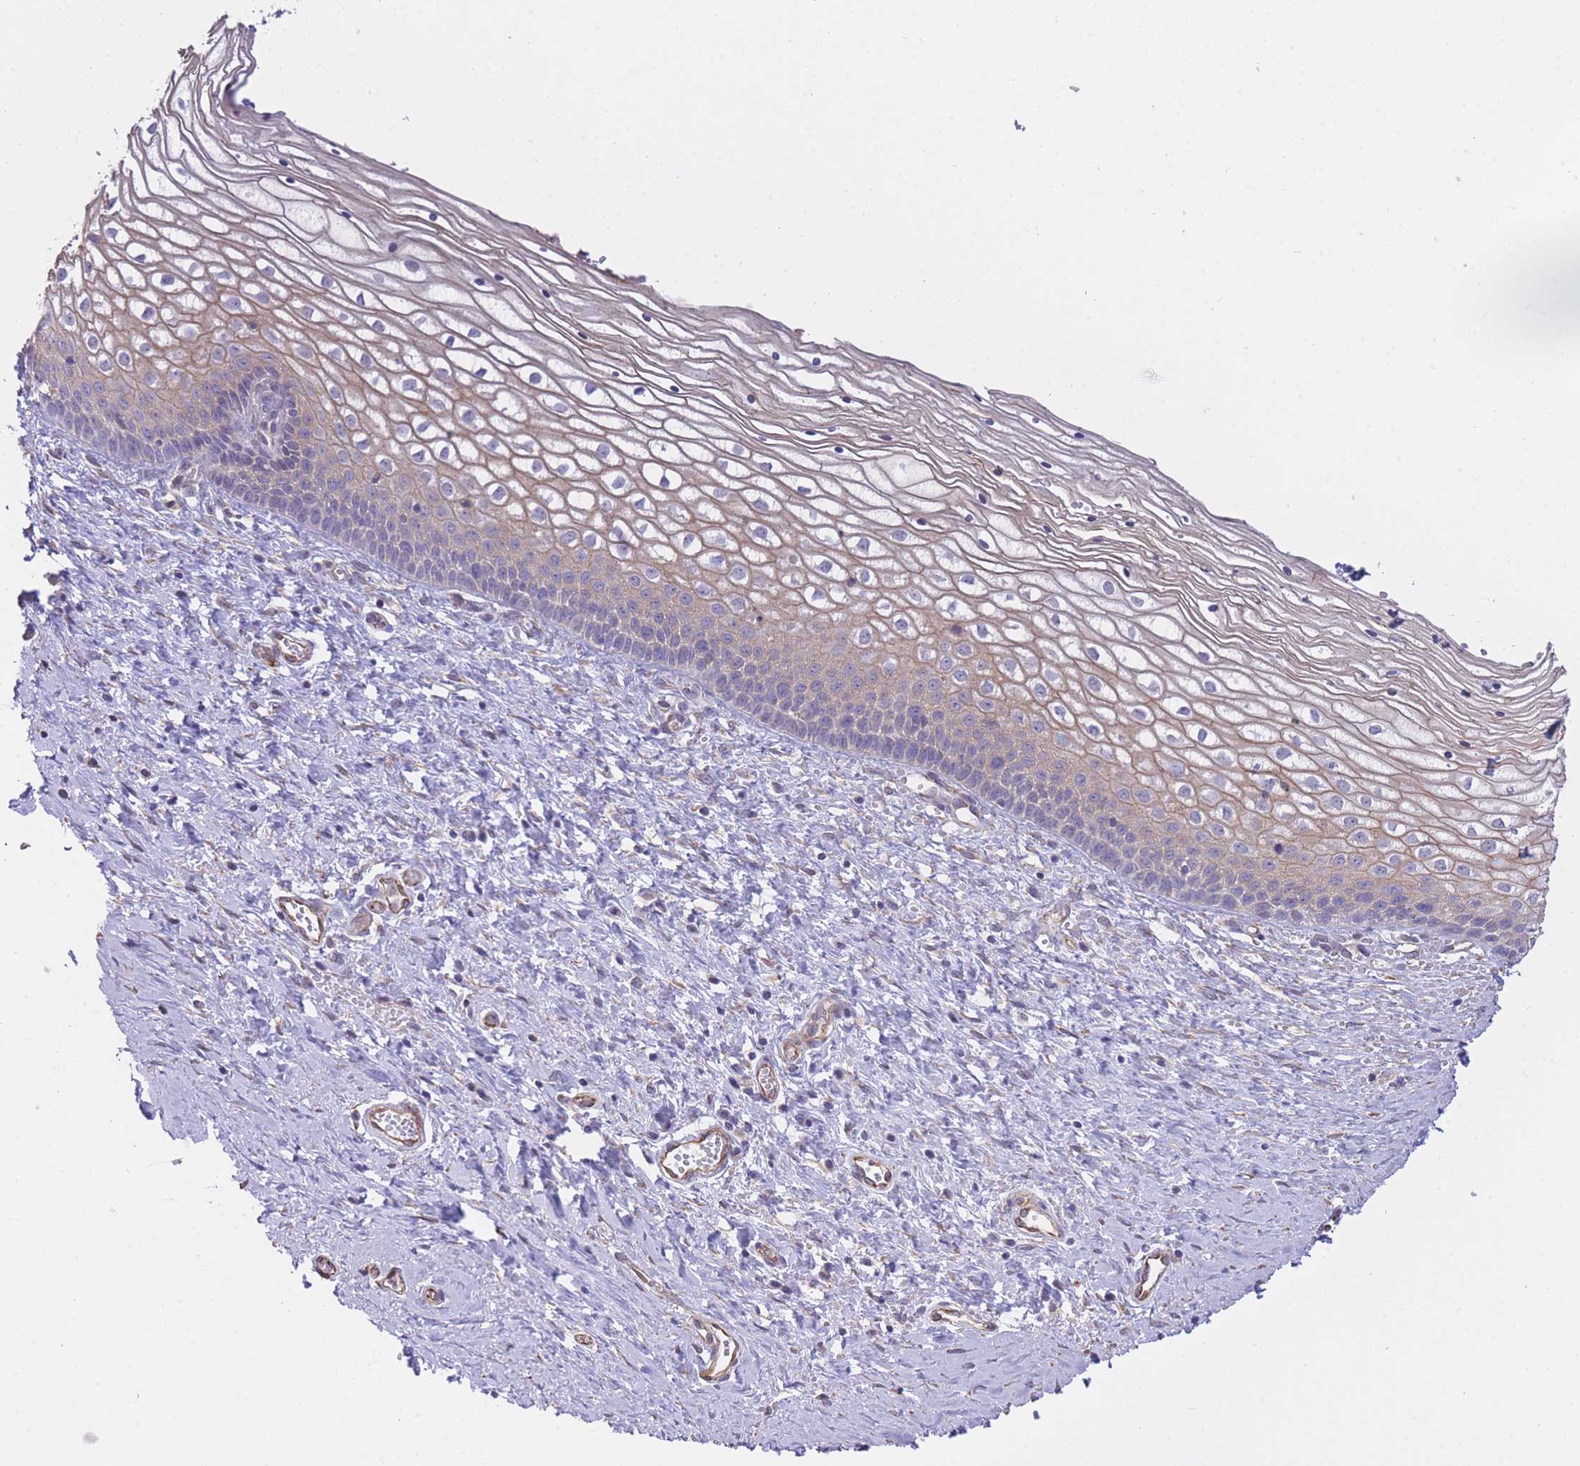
{"staining": {"intensity": "moderate", "quantity": "25%-75%", "location": "cytoplasmic/membranous"}, "tissue": "vagina", "cell_type": "Squamous epithelial cells", "image_type": "normal", "snomed": [{"axis": "morphology", "description": "Normal tissue, NOS"}, {"axis": "topography", "description": "Vagina"}], "caption": "Unremarkable vagina was stained to show a protein in brown. There is medium levels of moderate cytoplasmic/membranous expression in about 25%-75% of squamous epithelial cells. (Stains: DAB (3,3'-diaminobenzidine) in brown, nuclei in blue, Microscopy: brightfield microscopy at high magnification).", "gene": "CTBP1", "patient": {"sex": "female", "age": 59}}